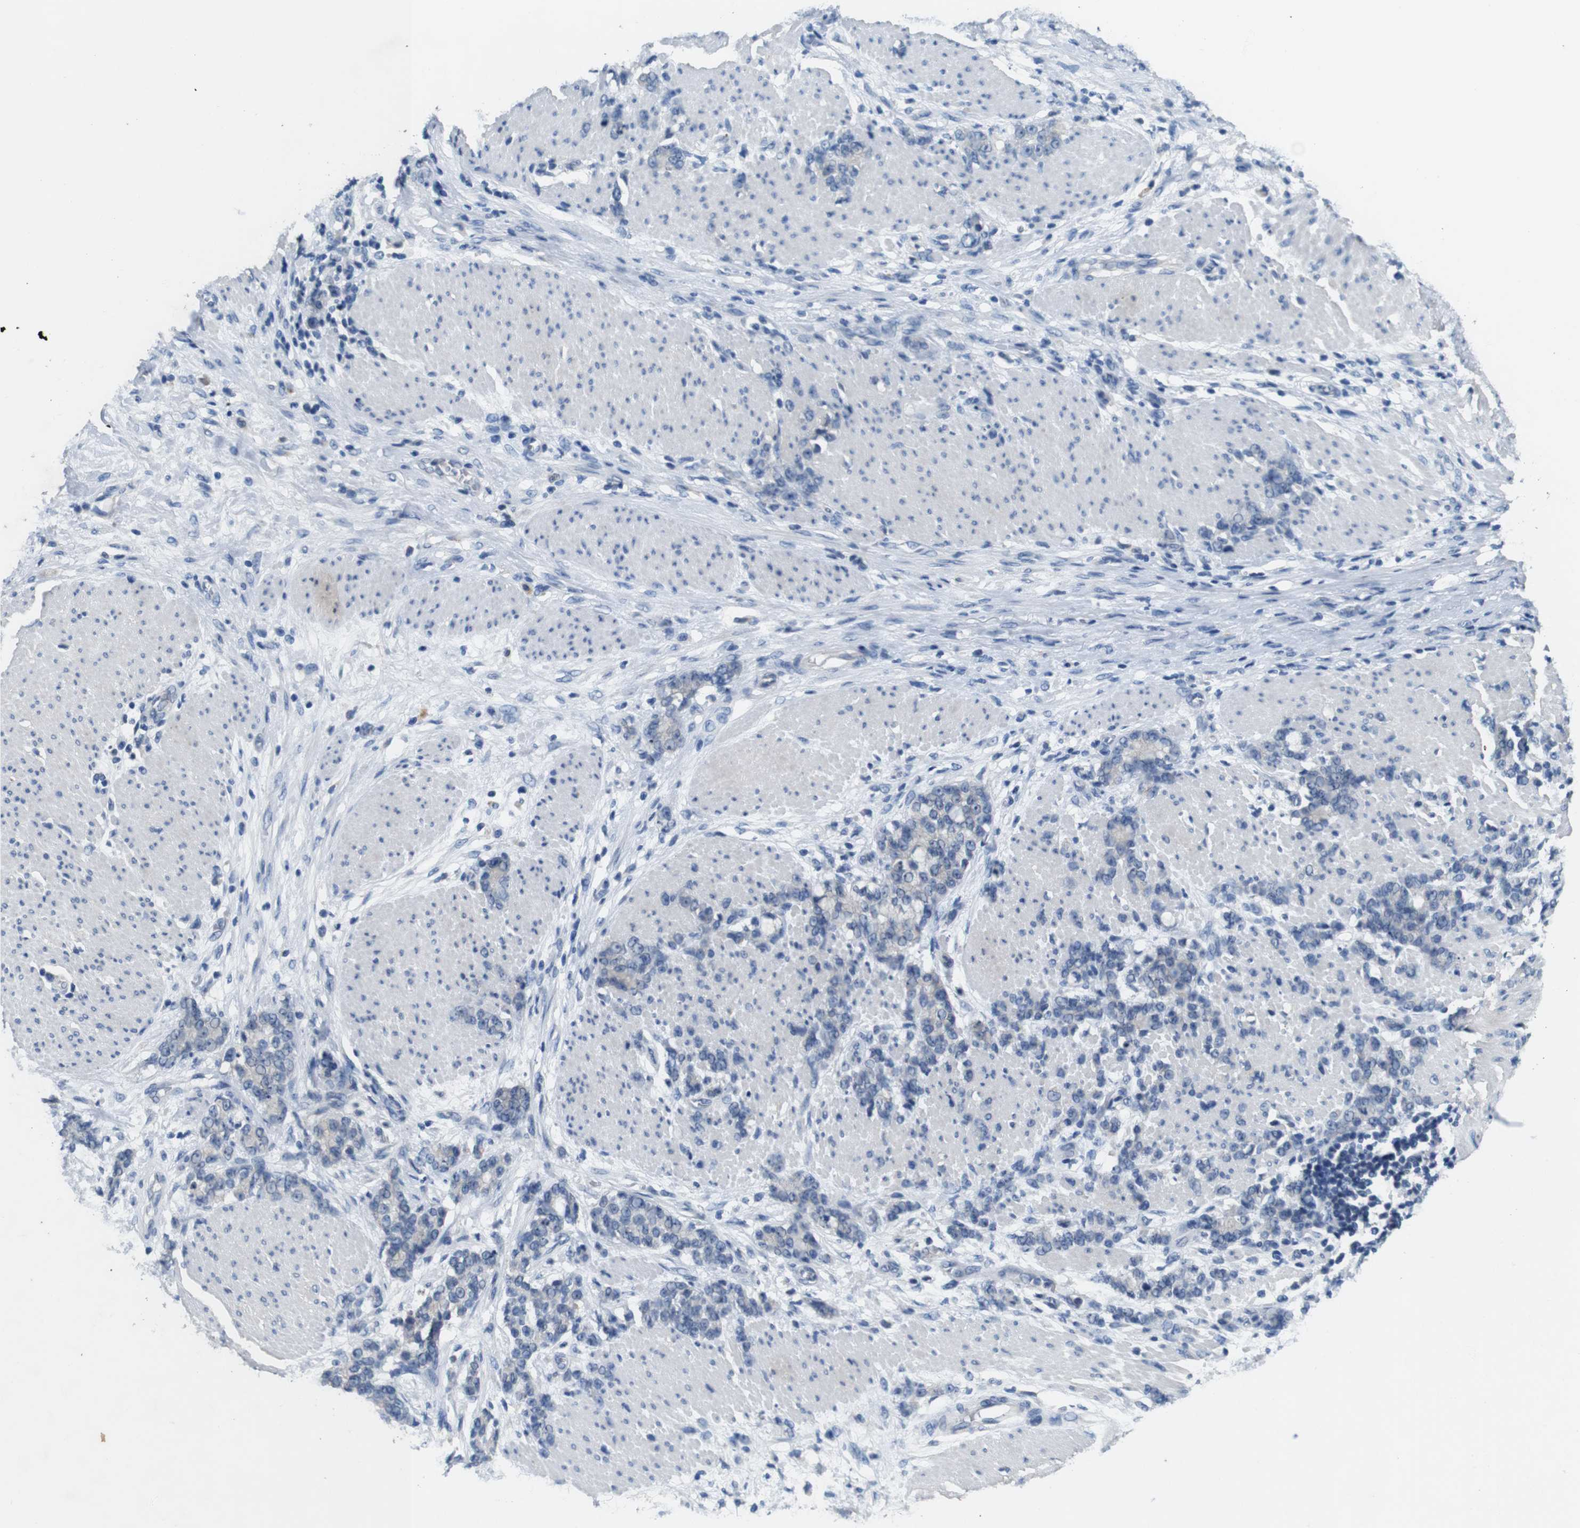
{"staining": {"intensity": "weak", "quantity": "<25%", "location": "cytoplasmic/membranous"}, "tissue": "stomach cancer", "cell_type": "Tumor cells", "image_type": "cancer", "snomed": [{"axis": "morphology", "description": "Adenocarcinoma, NOS"}, {"axis": "topography", "description": "Stomach, lower"}], "caption": "Image shows no protein positivity in tumor cells of adenocarcinoma (stomach) tissue.", "gene": "SLC2A8", "patient": {"sex": "male", "age": 88}}